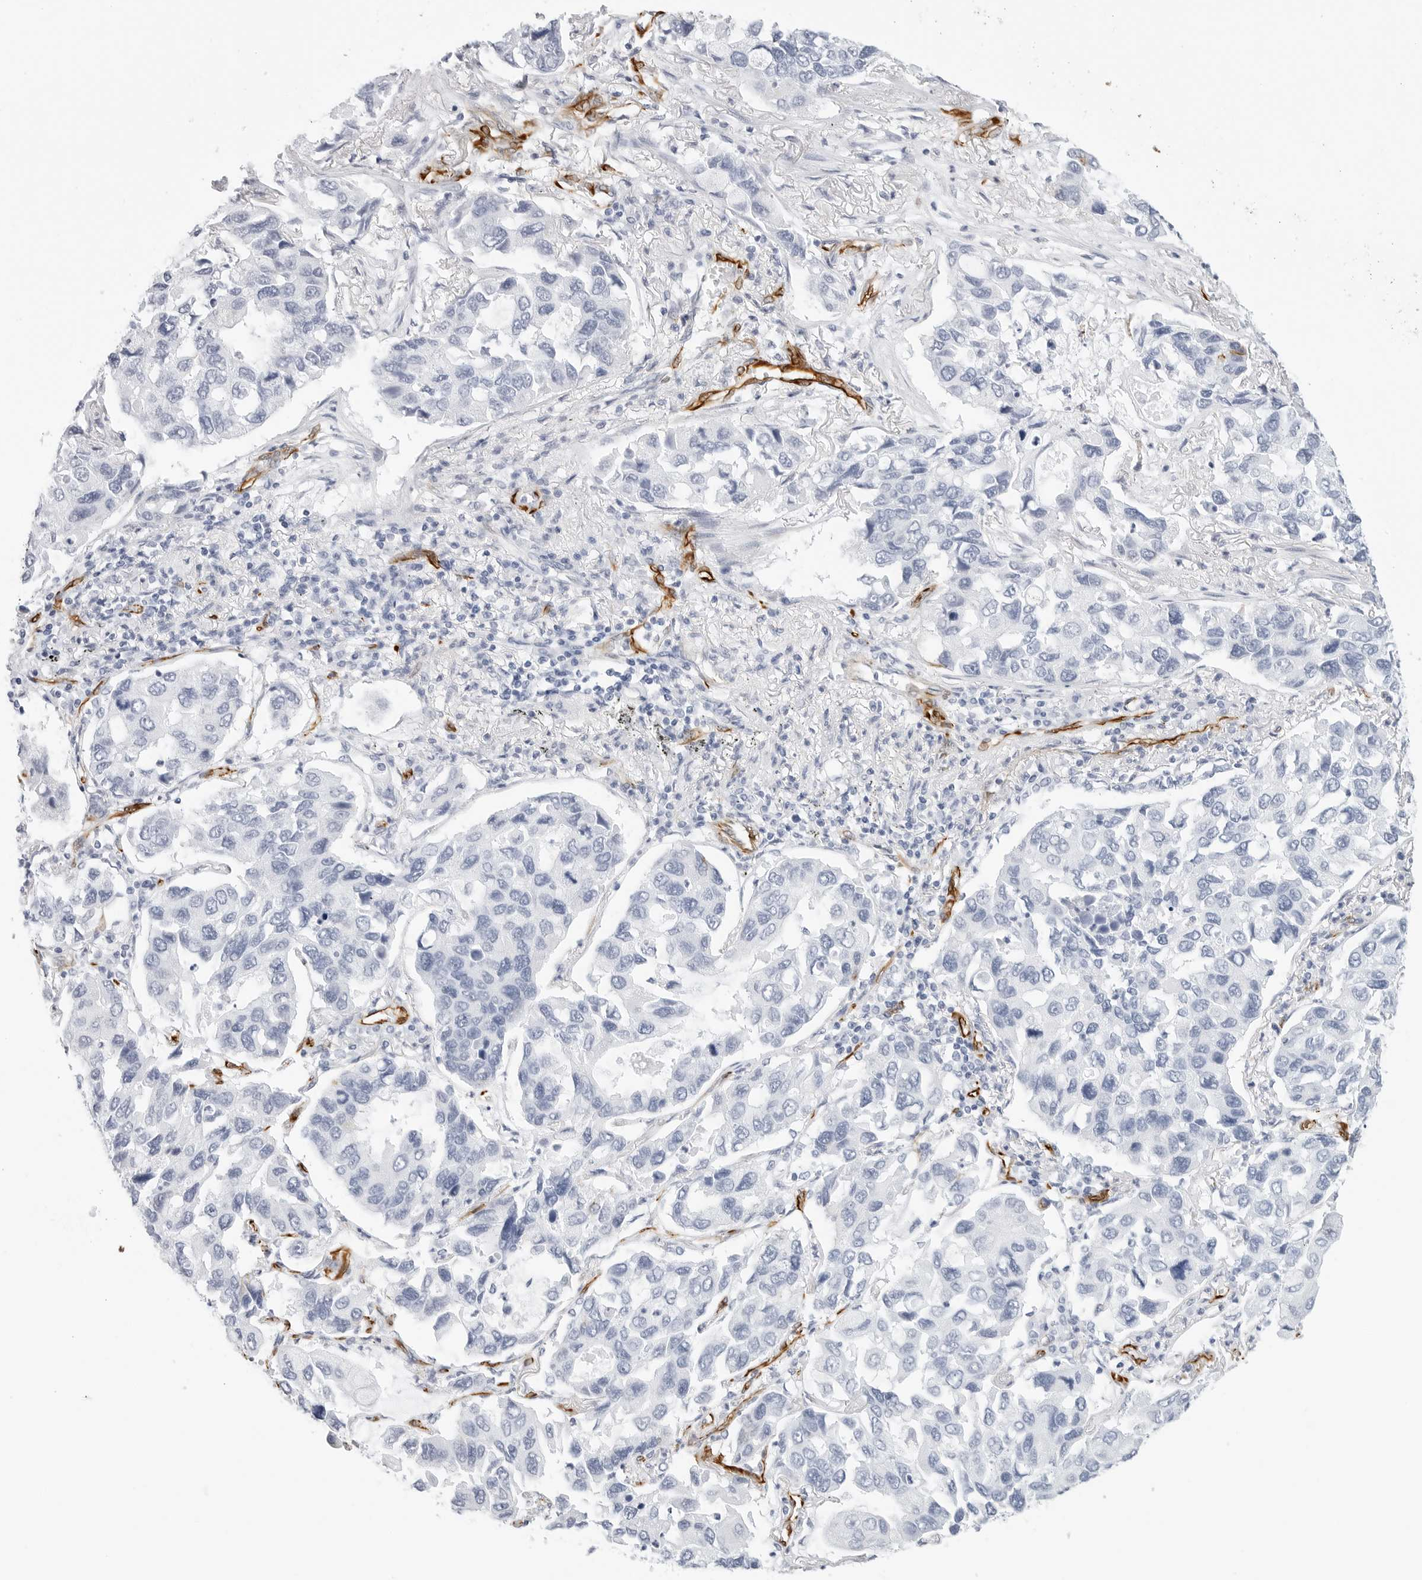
{"staining": {"intensity": "negative", "quantity": "none", "location": "none"}, "tissue": "lung cancer", "cell_type": "Tumor cells", "image_type": "cancer", "snomed": [{"axis": "morphology", "description": "Adenocarcinoma, NOS"}, {"axis": "topography", "description": "Lung"}], "caption": "Tumor cells are negative for brown protein staining in lung adenocarcinoma.", "gene": "NES", "patient": {"sex": "male", "age": 64}}